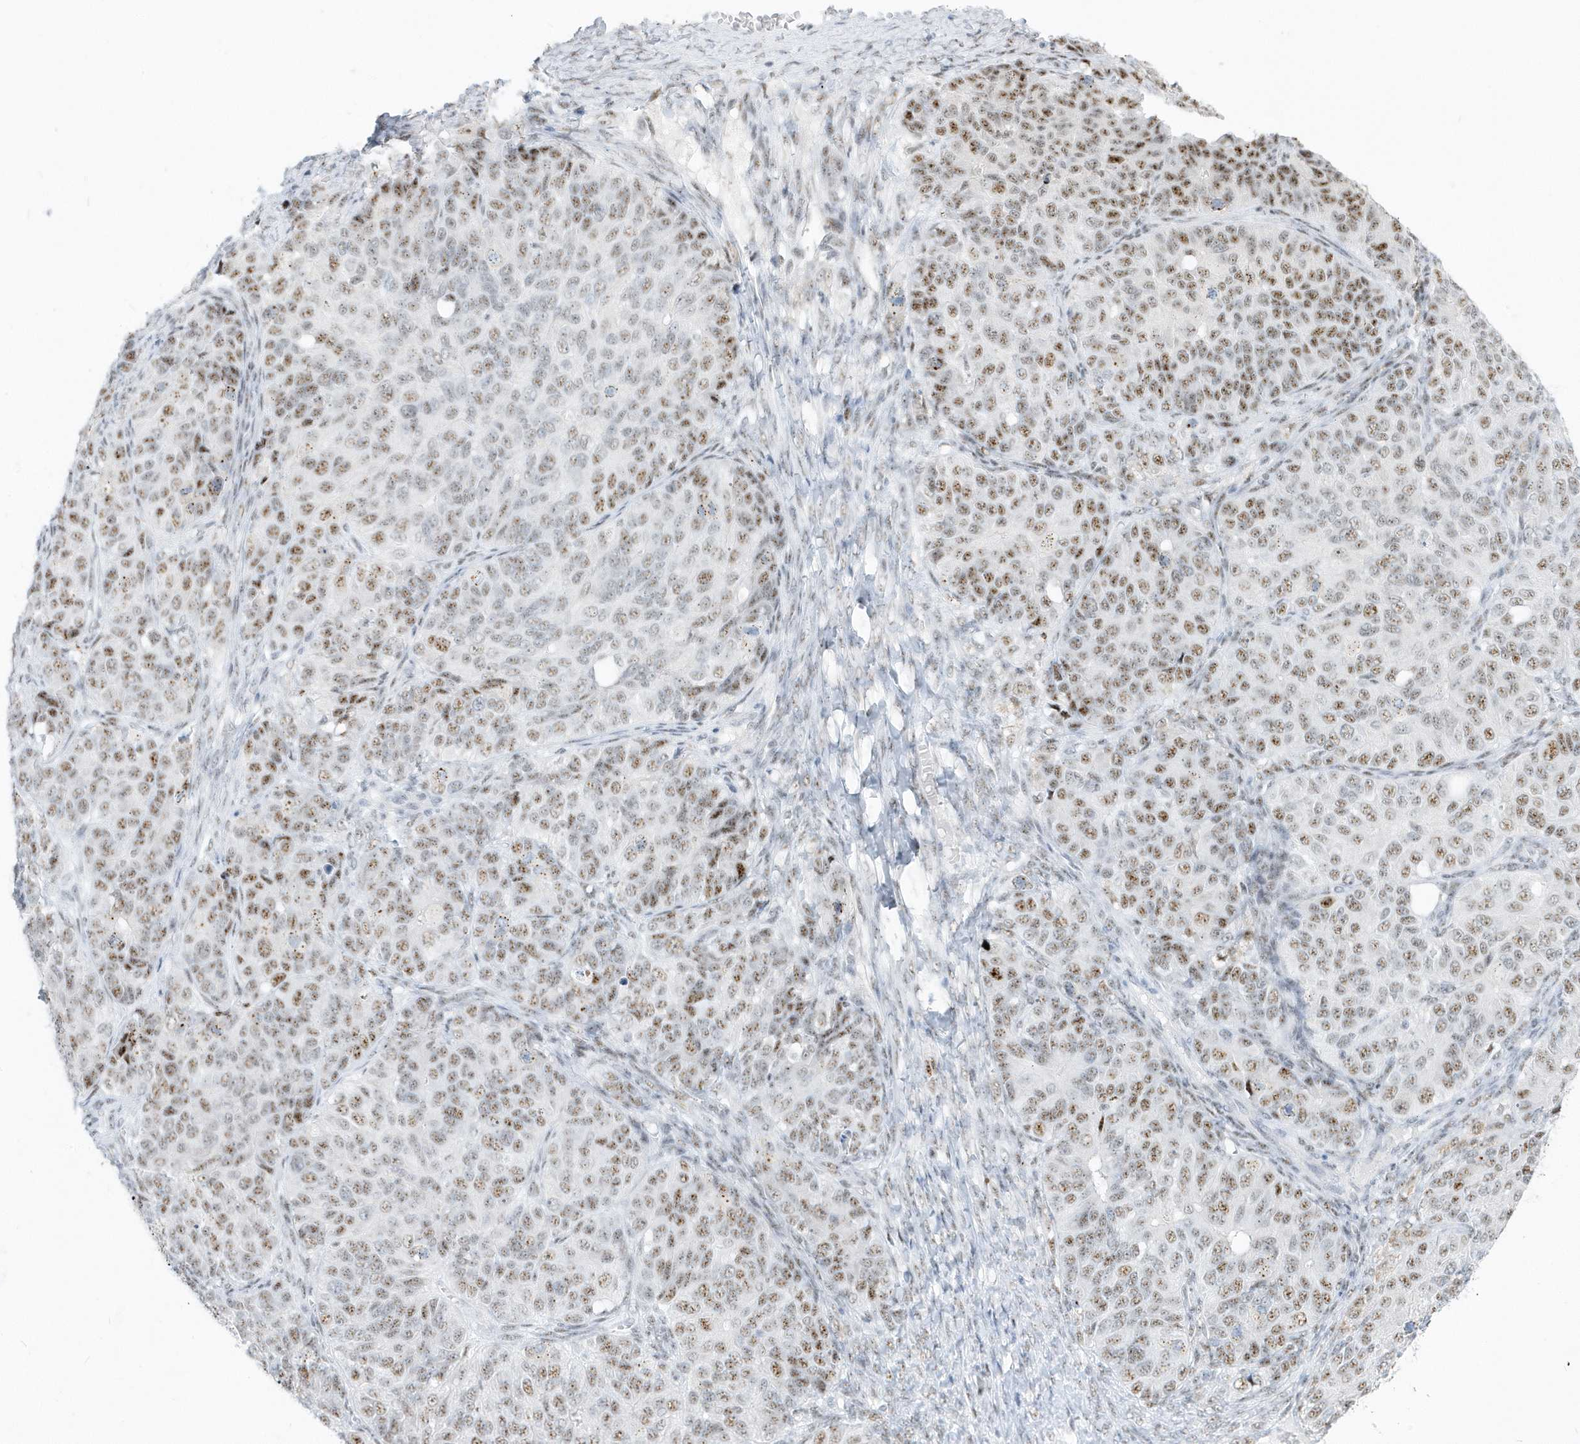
{"staining": {"intensity": "moderate", "quantity": ">75%", "location": "nuclear"}, "tissue": "ovarian cancer", "cell_type": "Tumor cells", "image_type": "cancer", "snomed": [{"axis": "morphology", "description": "Carcinoma, endometroid"}, {"axis": "topography", "description": "Ovary"}], "caption": "Protein expression by immunohistochemistry demonstrates moderate nuclear staining in about >75% of tumor cells in ovarian cancer.", "gene": "PLEKHN1", "patient": {"sex": "female", "age": 51}}